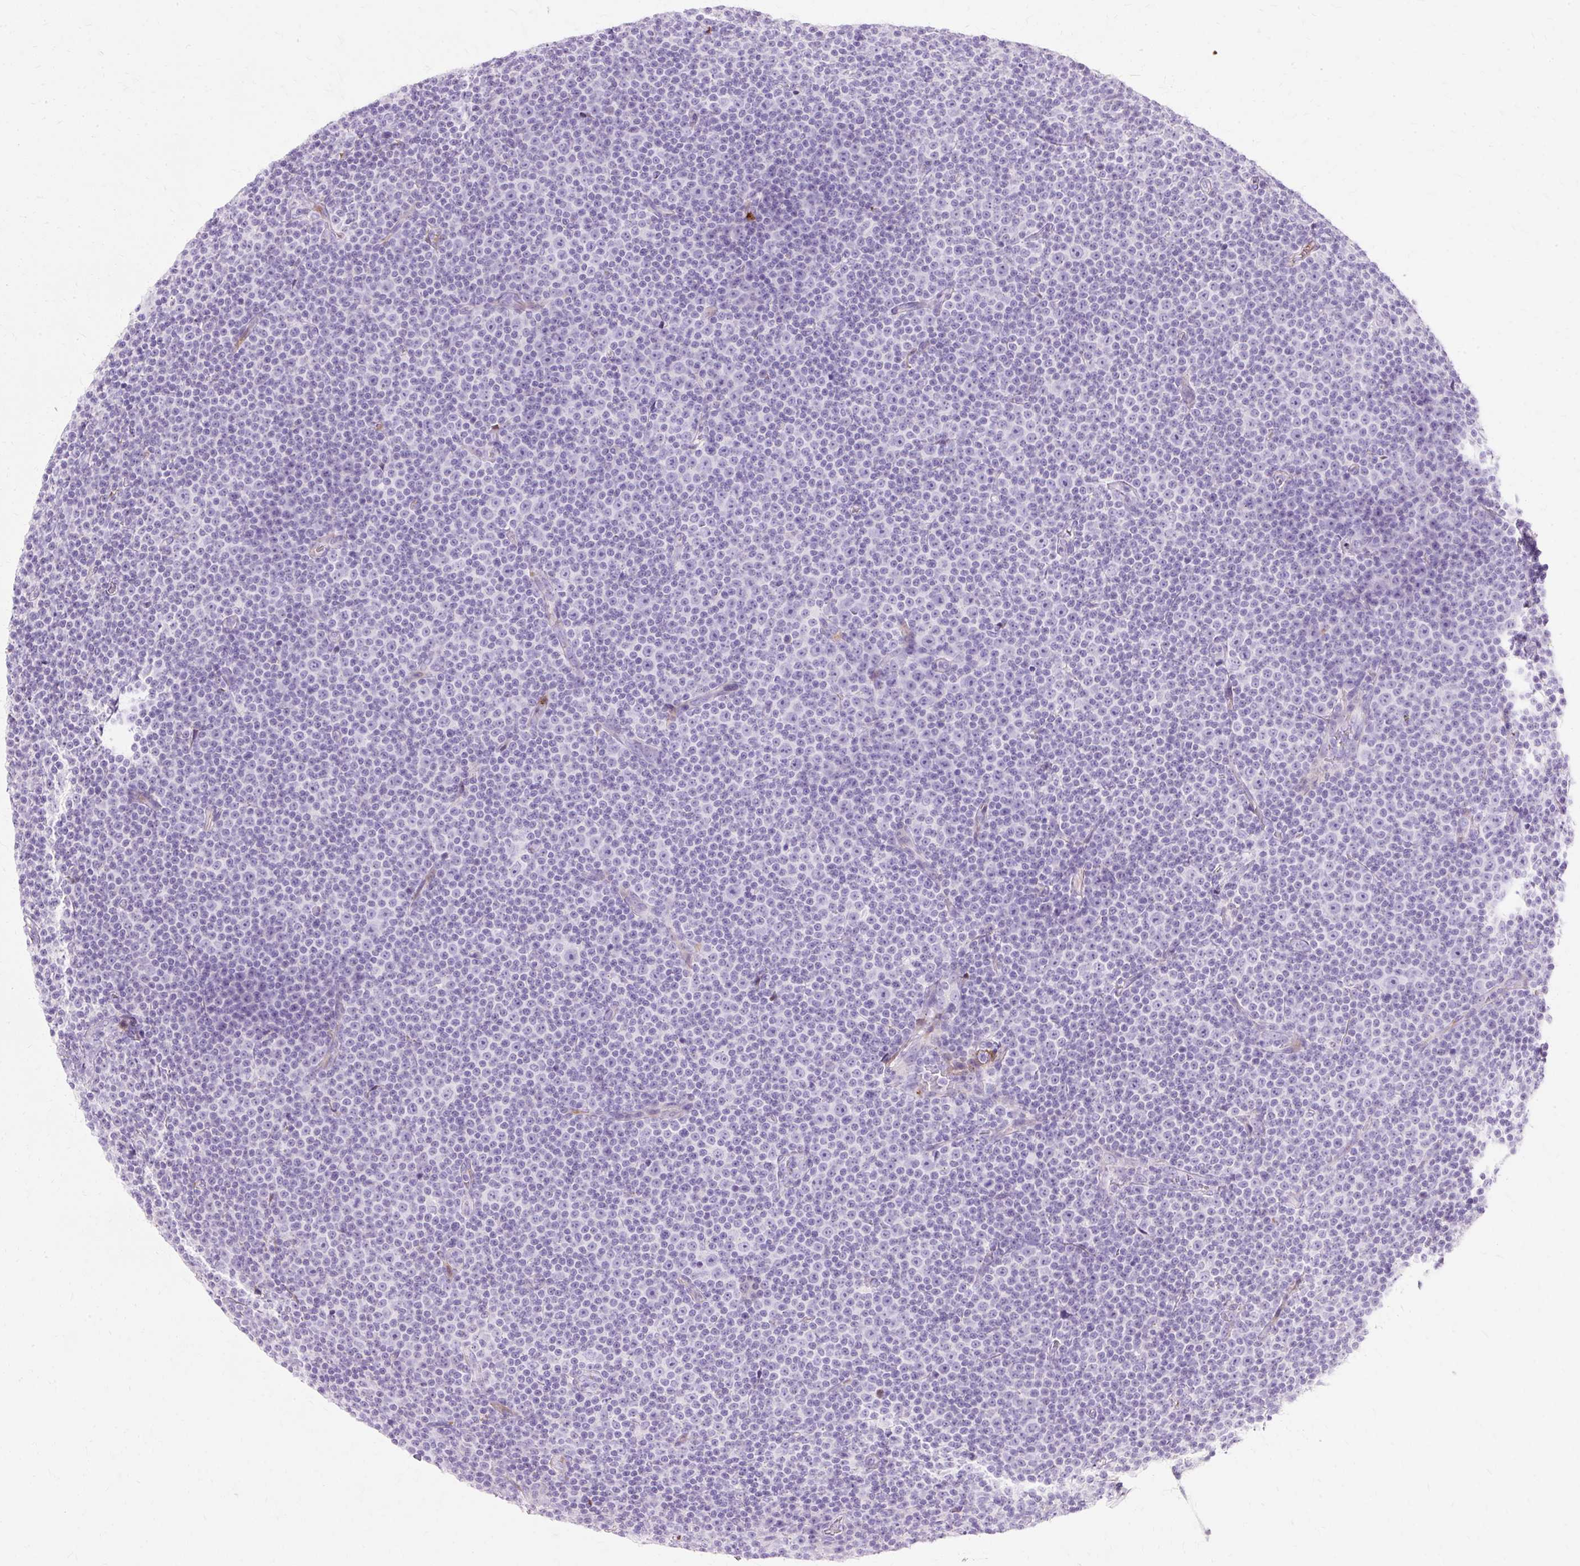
{"staining": {"intensity": "negative", "quantity": "none", "location": "none"}, "tissue": "lymphoma", "cell_type": "Tumor cells", "image_type": "cancer", "snomed": [{"axis": "morphology", "description": "Malignant lymphoma, non-Hodgkin's type, Low grade"}, {"axis": "topography", "description": "Lymph node"}], "caption": "The histopathology image displays no significant staining in tumor cells of lymphoma. Nuclei are stained in blue.", "gene": "DEFA1", "patient": {"sex": "female", "age": 67}}